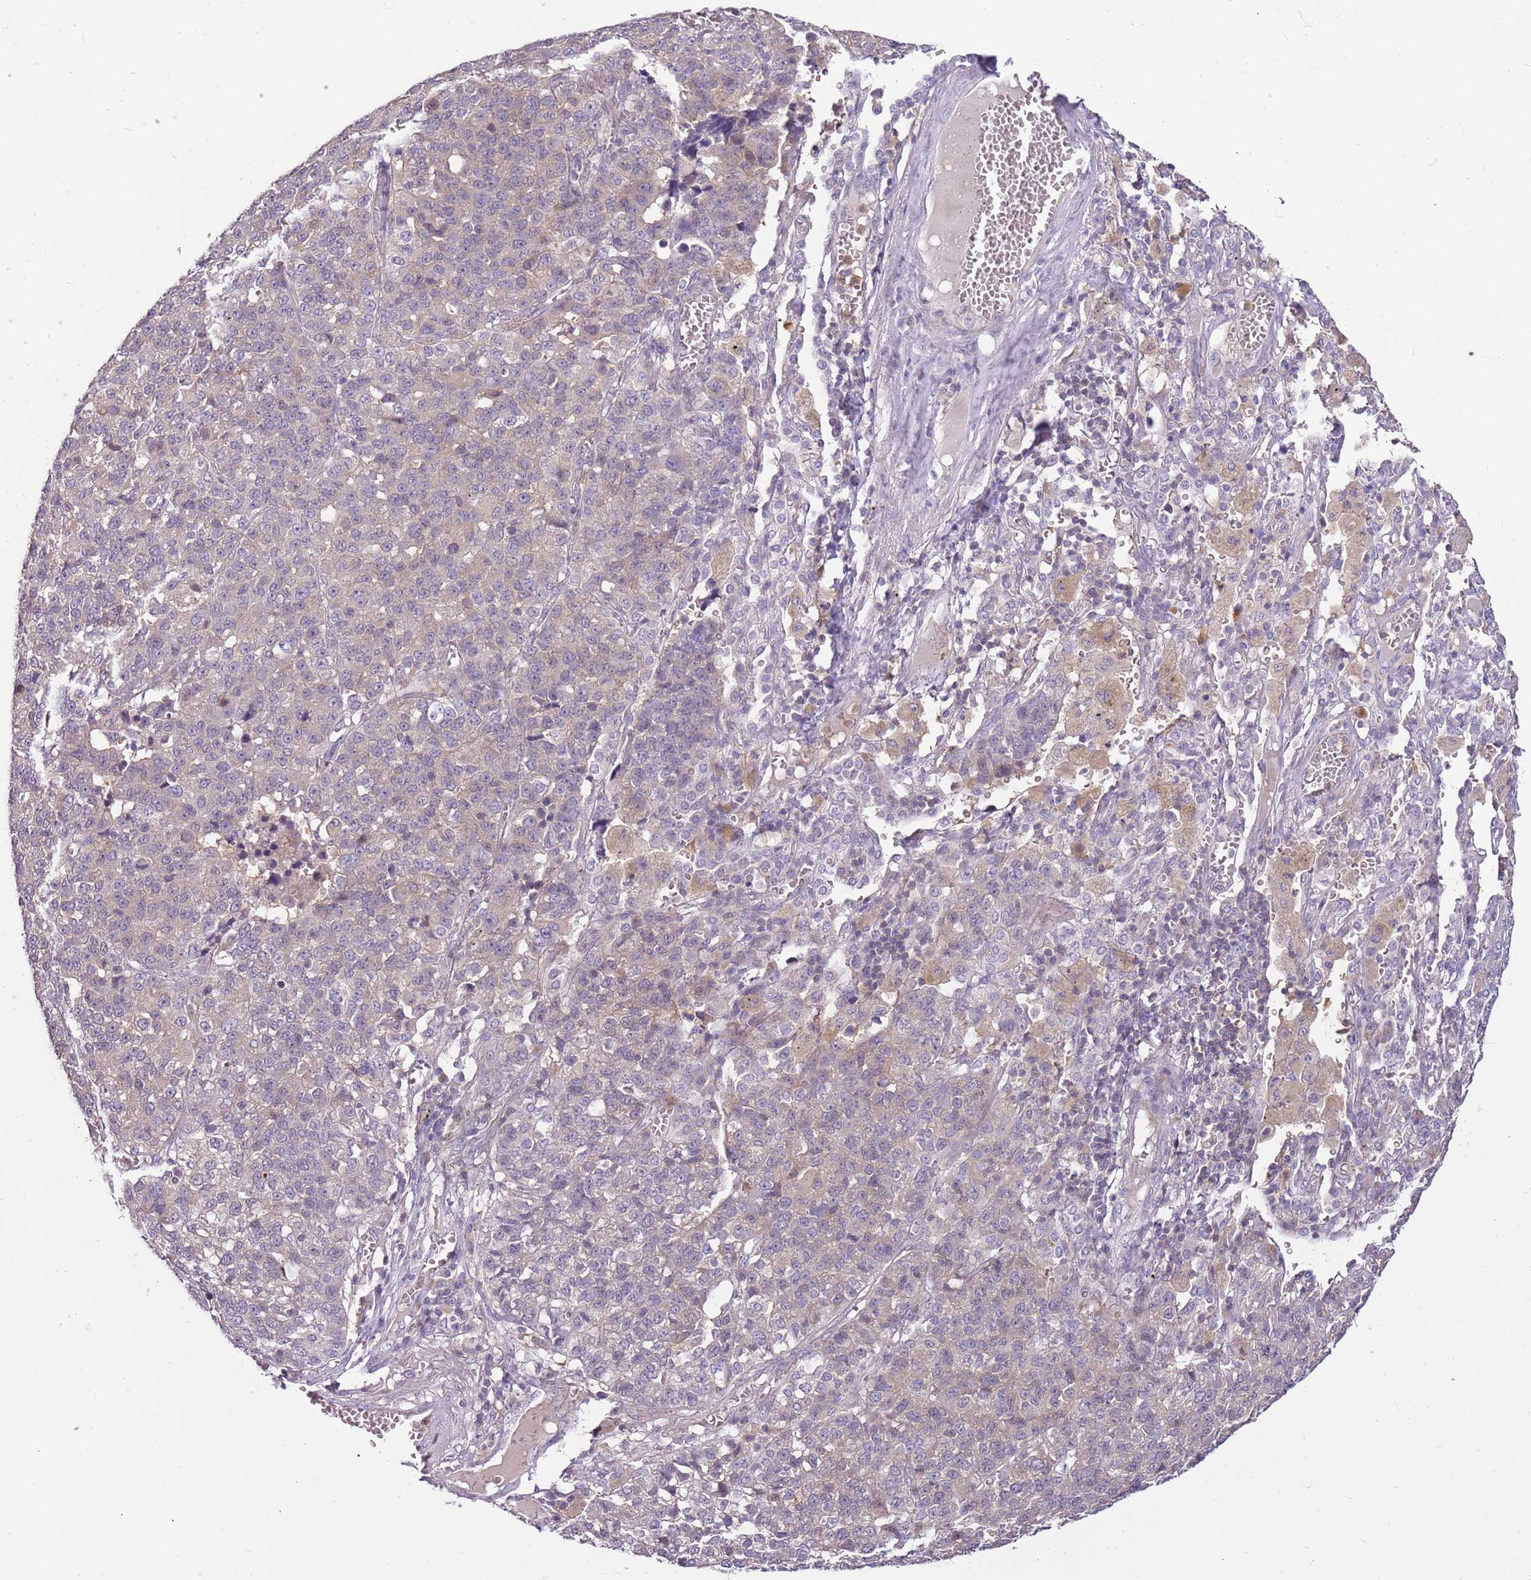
{"staining": {"intensity": "negative", "quantity": "none", "location": "none"}, "tissue": "lung cancer", "cell_type": "Tumor cells", "image_type": "cancer", "snomed": [{"axis": "morphology", "description": "Adenocarcinoma, NOS"}, {"axis": "topography", "description": "Lung"}], "caption": "This is a micrograph of IHC staining of lung cancer (adenocarcinoma), which shows no expression in tumor cells. (Stains: DAB (3,3'-diaminobenzidine) IHC with hematoxylin counter stain, Microscopy: brightfield microscopy at high magnification).", "gene": "ARHGAP5", "patient": {"sex": "male", "age": 49}}